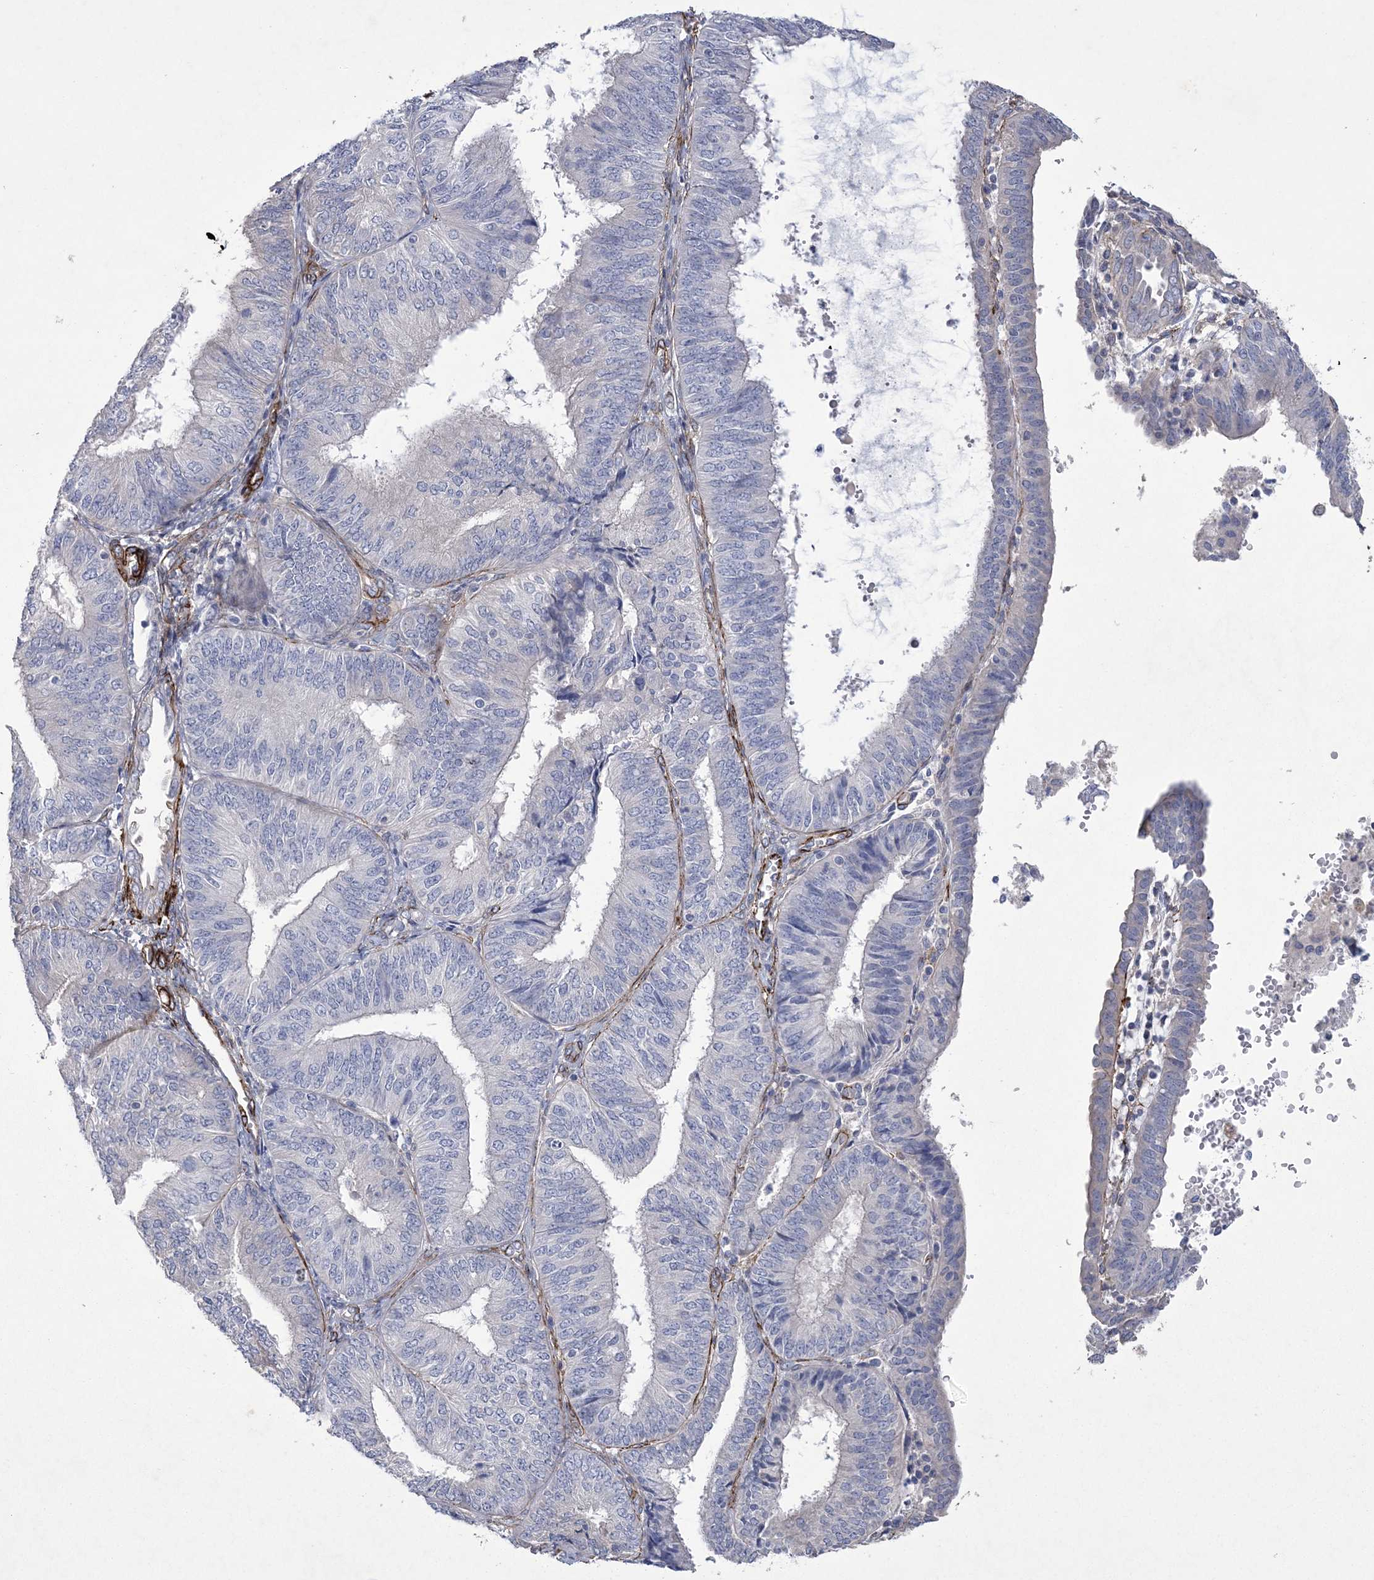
{"staining": {"intensity": "negative", "quantity": "none", "location": "none"}, "tissue": "endometrial cancer", "cell_type": "Tumor cells", "image_type": "cancer", "snomed": [{"axis": "morphology", "description": "Adenocarcinoma, NOS"}, {"axis": "topography", "description": "Endometrium"}], "caption": "High power microscopy photomicrograph of an immunohistochemistry photomicrograph of endometrial cancer, revealing no significant positivity in tumor cells.", "gene": "ARSJ", "patient": {"sex": "female", "age": 58}}